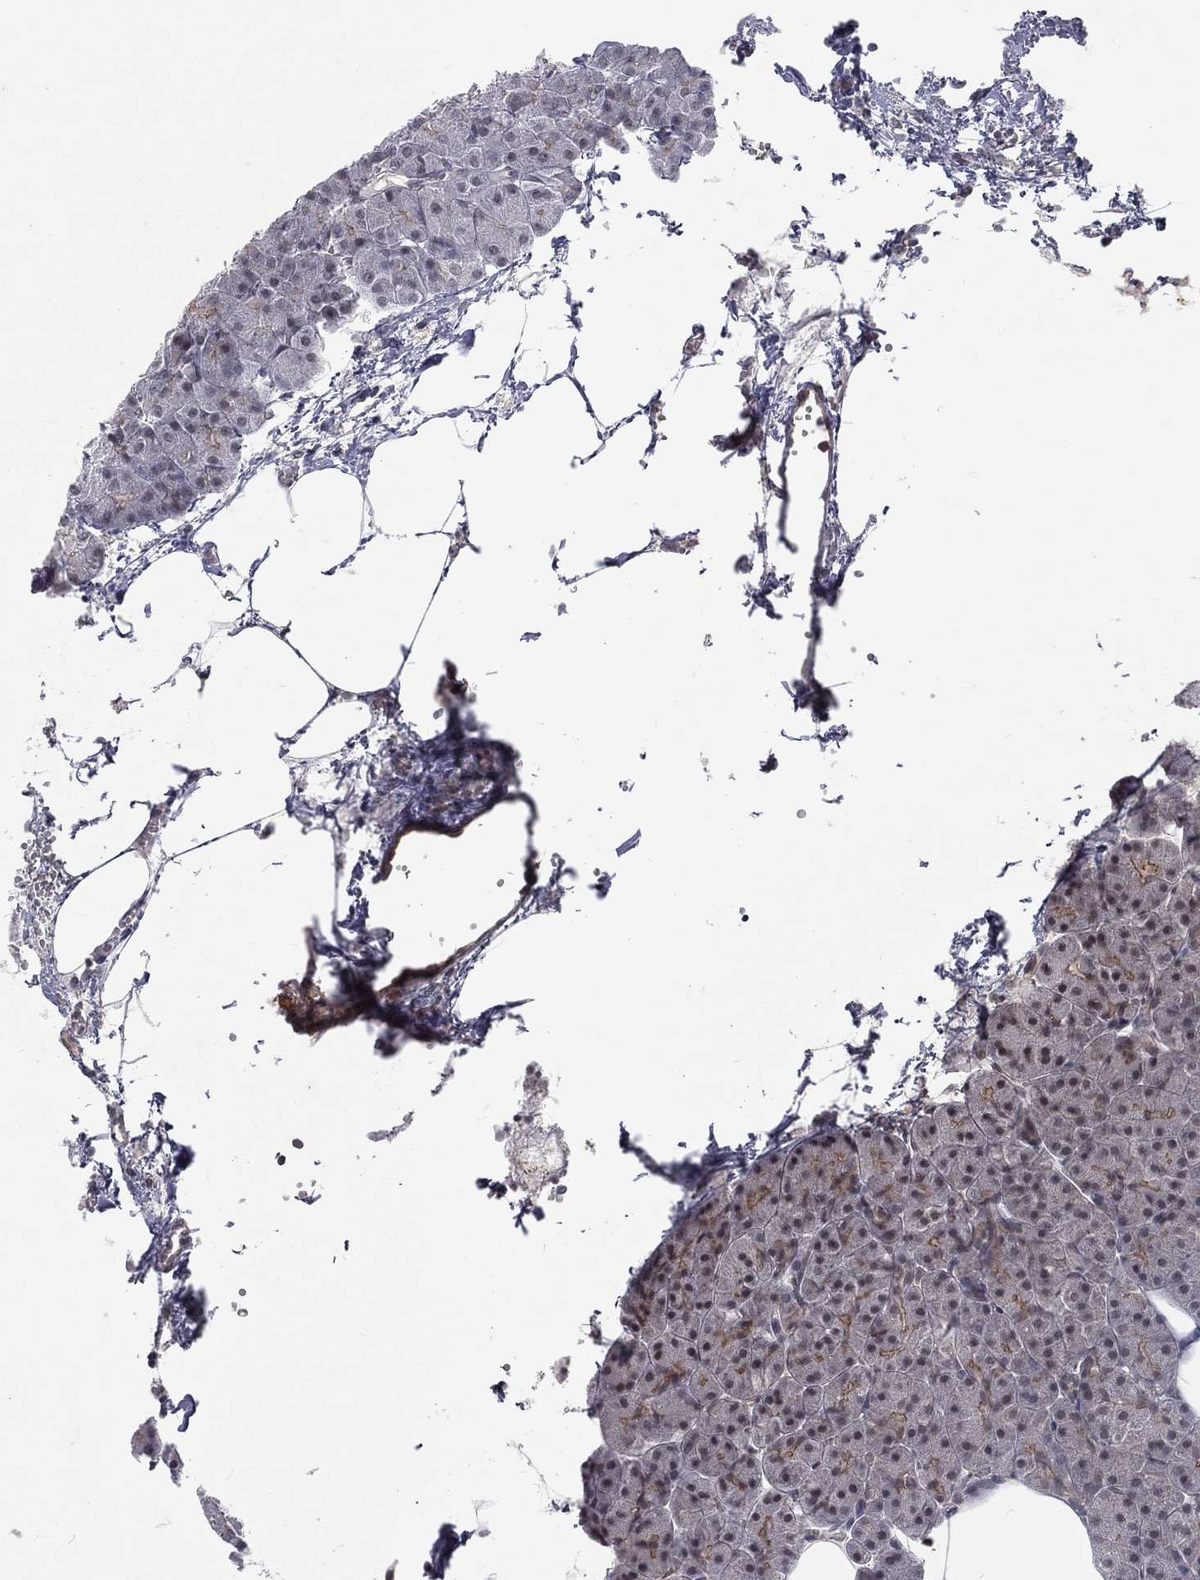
{"staining": {"intensity": "moderate", "quantity": "<25%", "location": "cytoplasmic/membranous"}, "tissue": "pancreas", "cell_type": "Exocrine glandular cells", "image_type": "normal", "snomed": [{"axis": "morphology", "description": "Normal tissue, NOS"}, {"axis": "topography", "description": "Pancreas"}], "caption": "A brown stain labels moderate cytoplasmic/membranous expression of a protein in exocrine glandular cells of benign pancreas. (DAB (3,3'-diaminobenzidine) IHC with brightfield microscopy, high magnification).", "gene": "MORC2", "patient": {"sex": "male", "age": 61}}